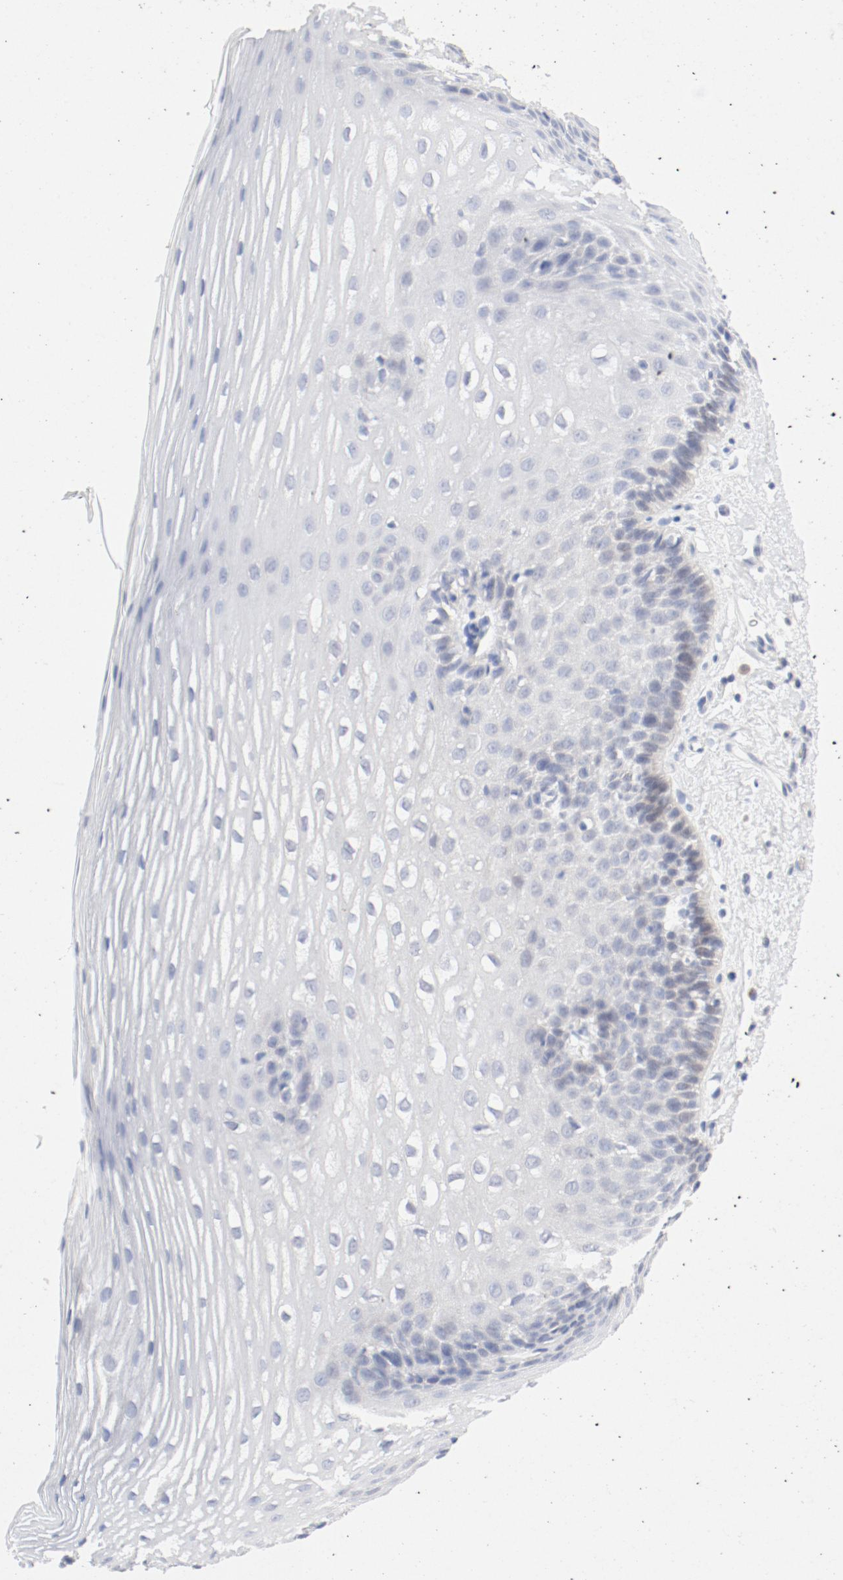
{"staining": {"intensity": "negative", "quantity": "none", "location": "none"}, "tissue": "esophagus", "cell_type": "Squamous epithelial cells", "image_type": "normal", "snomed": [{"axis": "morphology", "description": "Normal tissue, NOS"}, {"axis": "topography", "description": "Esophagus"}], "caption": "Immunohistochemistry (IHC) micrograph of benign esophagus: esophagus stained with DAB demonstrates no significant protein expression in squamous epithelial cells. The staining is performed using DAB brown chromogen with nuclei counter-stained in using hematoxylin.", "gene": "PGM1", "patient": {"sex": "female", "age": 70}}